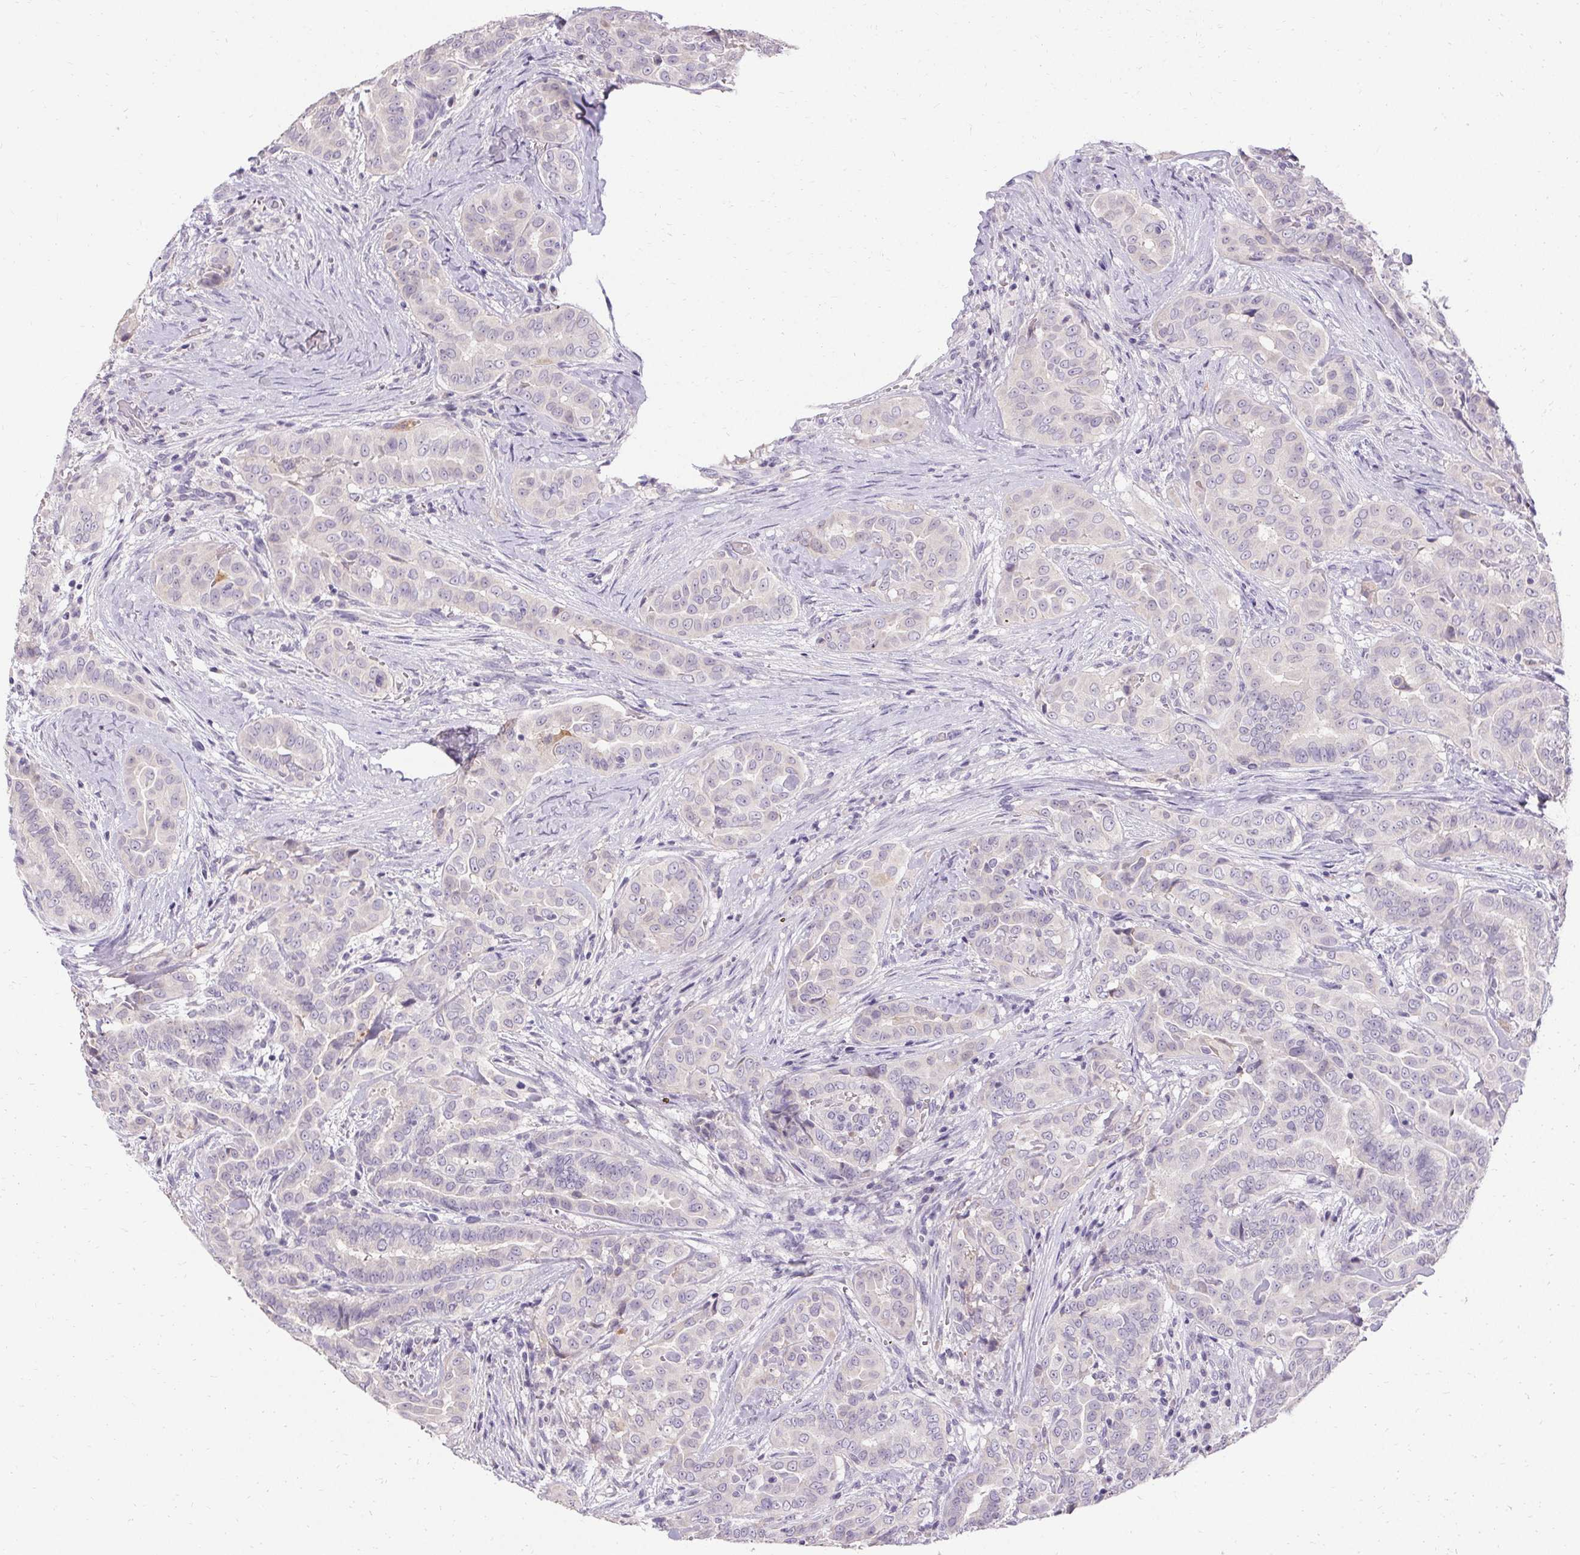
{"staining": {"intensity": "negative", "quantity": "none", "location": "none"}, "tissue": "thyroid cancer", "cell_type": "Tumor cells", "image_type": "cancer", "snomed": [{"axis": "morphology", "description": "Papillary adenocarcinoma, NOS"}, {"axis": "morphology", "description": "Papillary adenoma metastatic"}, {"axis": "topography", "description": "Thyroid gland"}], "caption": "Tumor cells show no significant protein staining in thyroid cancer (papillary adenocarcinoma). The staining is performed using DAB (3,3'-diaminobenzidine) brown chromogen with nuclei counter-stained in using hematoxylin.", "gene": "HSD17B3", "patient": {"sex": "female", "age": 50}}